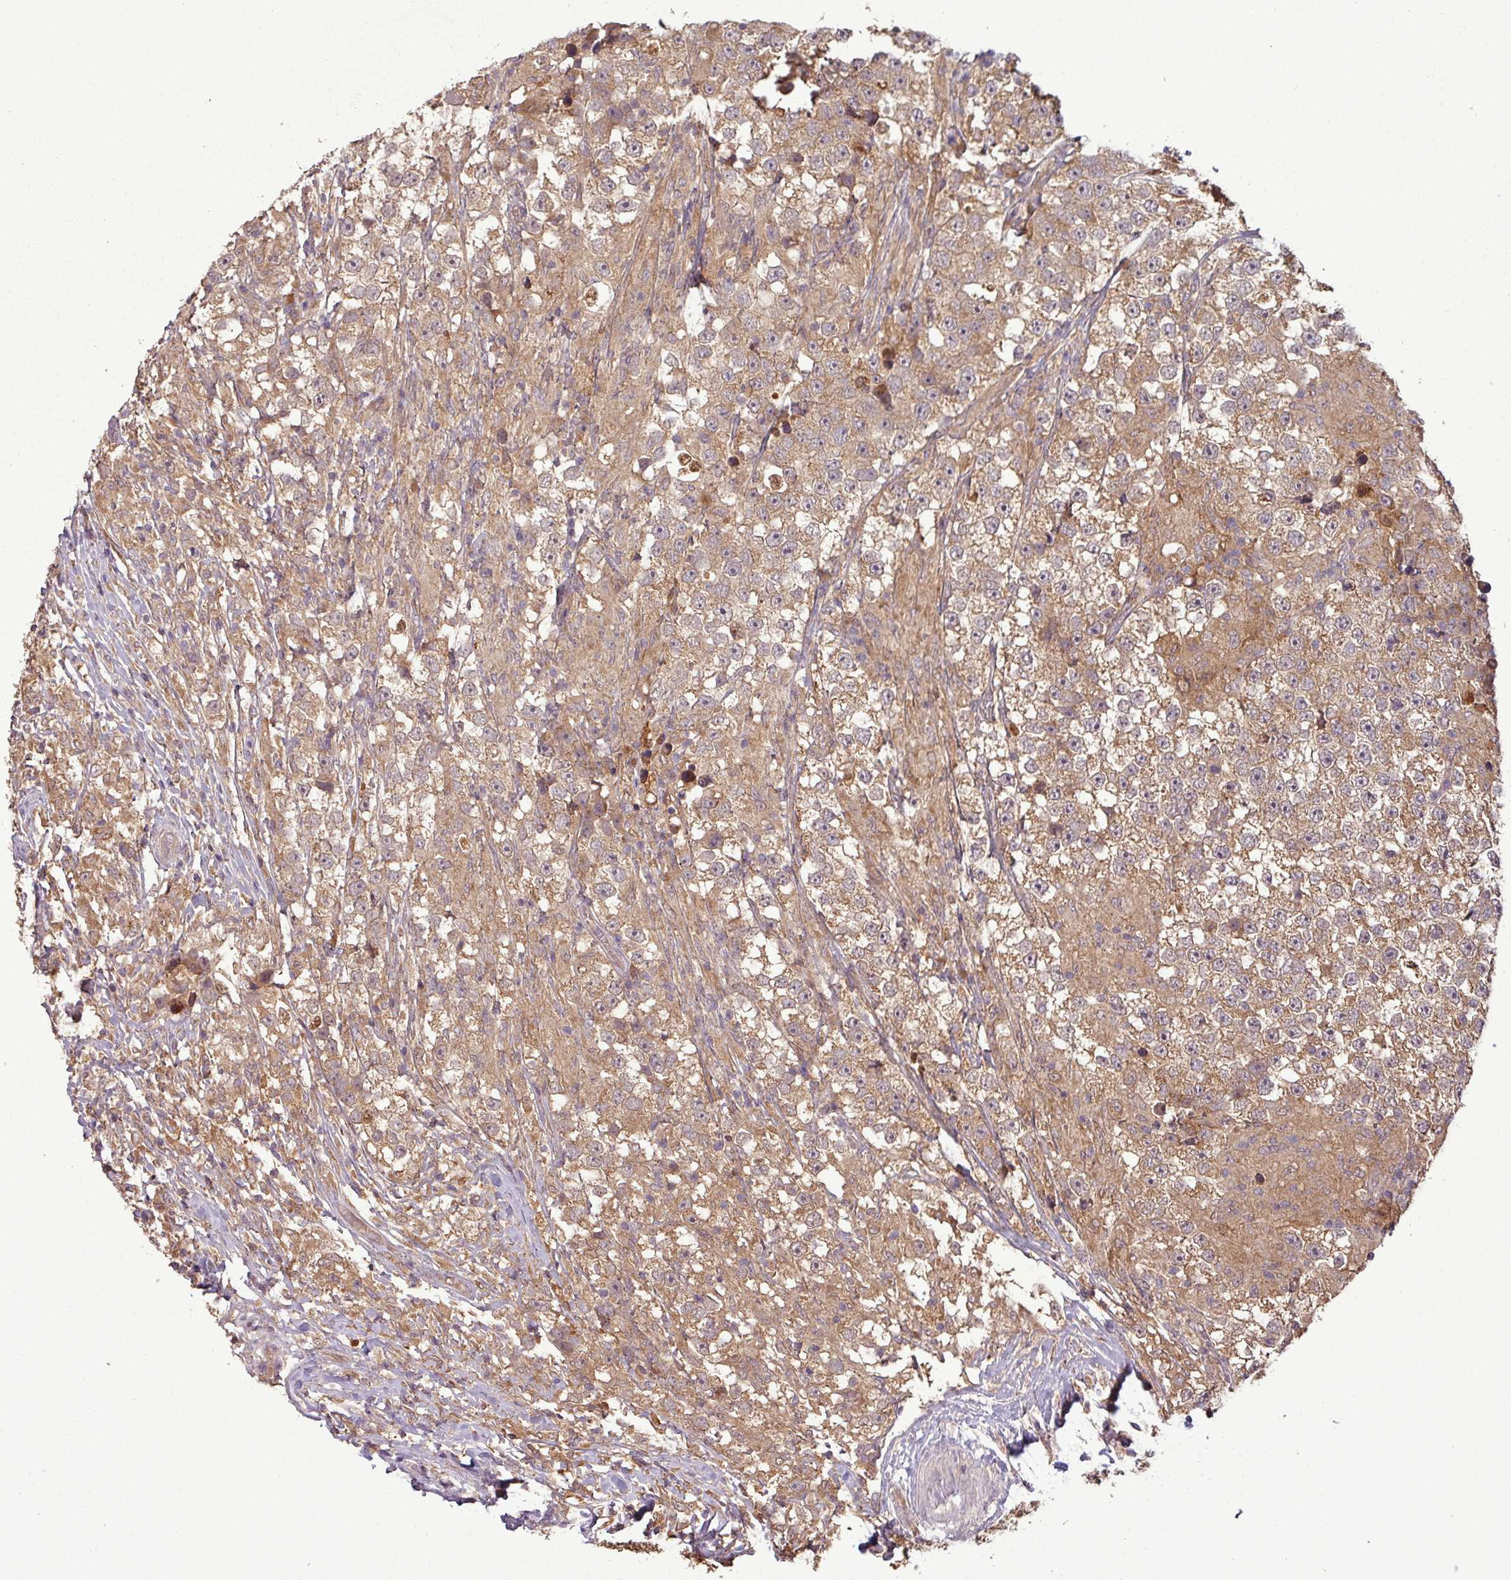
{"staining": {"intensity": "moderate", "quantity": ">75%", "location": "cytoplasmic/membranous"}, "tissue": "testis cancer", "cell_type": "Tumor cells", "image_type": "cancer", "snomed": [{"axis": "morphology", "description": "Seminoma, NOS"}, {"axis": "topography", "description": "Testis"}], "caption": "An IHC micrograph of neoplastic tissue is shown. Protein staining in brown shows moderate cytoplasmic/membranous positivity in seminoma (testis) within tumor cells. The protein is stained brown, and the nuclei are stained in blue (DAB (3,3'-diaminobenzidine) IHC with brightfield microscopy, high magnification).", "gene": "NT5C3A", "patient": {"sex": "male", "age": 46}}